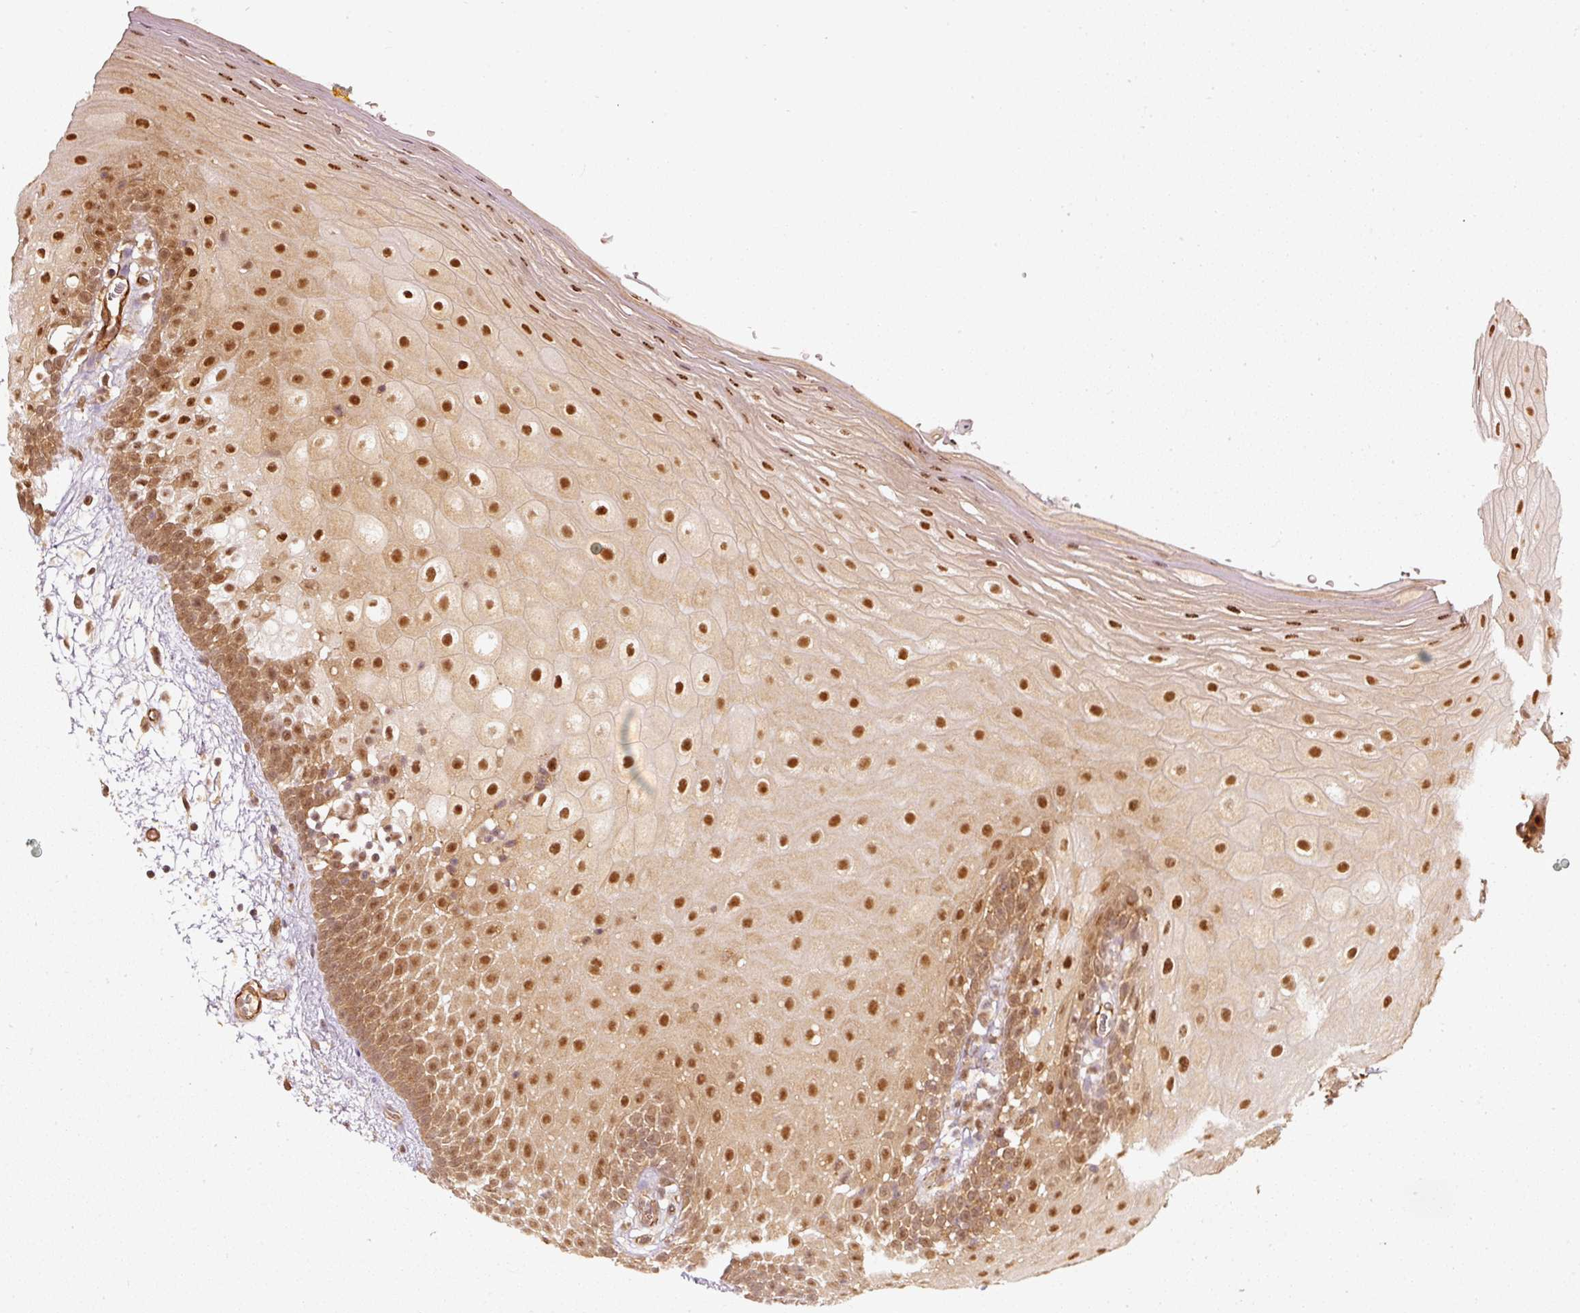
{"staining": {"intensity": "moderate", "quantity": ">75%", "location": "nuclear"}, "tissue": "oral mucosa", "cell_type": "Squamous epithelial cells", "image_type": "normal", "snomed": [{"axis": "morphology", "description": "Normal tissue, NOS"}, {"axis": "morphology", "description": "Squamous cell carcinoma, NOS"}, {"axis": "topography", "description": "Oral tissue"}, {"axis": "topography", "description": "Tounge, NOS"}, {"axis": "topography", "description": "Head-Neck"}], "caption": "Unremarkable oral mucosa displays moderate nuclear positivity in approximately >75% of squamous epithelial cells, visualized by immunohistochemistry. The staining was performed using DAB (3,3'-diaminobenzidine), with brown indicating positive protein expression. Nuclei are stained blue with hematoxylin.", "gene": "PSMD1", "patient": {"sex": "male", "age": 76}}